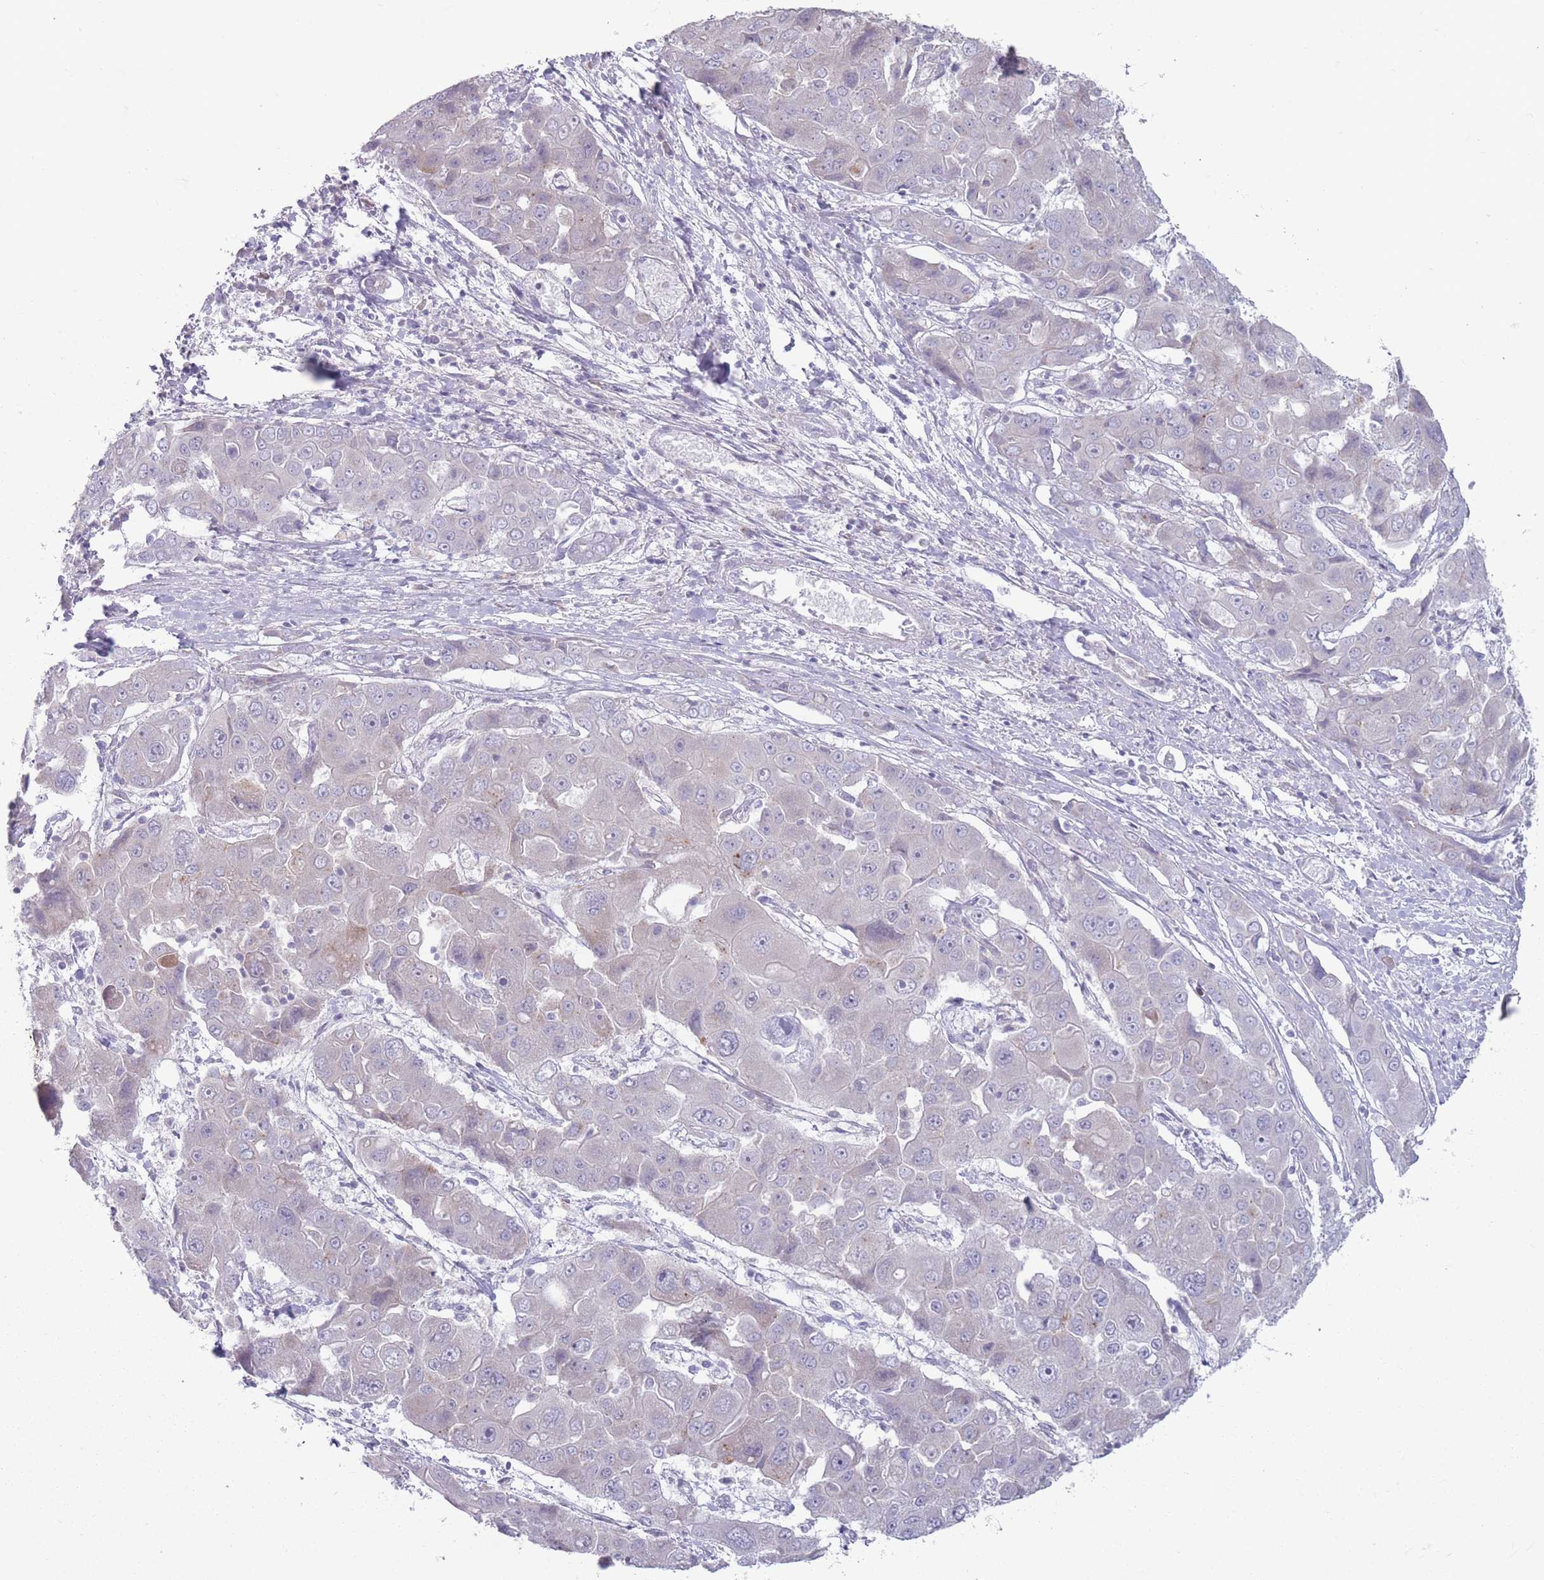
{"staining": {"intensity": "weak", "quantity": "<25%", "location": "cytoplasmic/membranous"}, "tissue": "liver cancer", "cell_type": "Tumor cells", "image_type": "cancer", "snomed": [{"axis": "morphology", "description": "Cholangiocarcinoma"}, {"axis": "topography", "description": "Liver"}], "caption": "IHC micrograph of neoplastic tissue: human liver cancer (cholangiocarcinoma) stained with DAB (3,3'-diaminobenzidine) shows no significant protein expression in tumor cells. Brightfield microscopy of immunohistochemistry stained with DAB (3,3'-diaminobenzidine) (brown) and hematoxylin (blue), captured at high magnification.", "gene": "PAIP2B", "patient": {"sex": "male", "age": 67}}